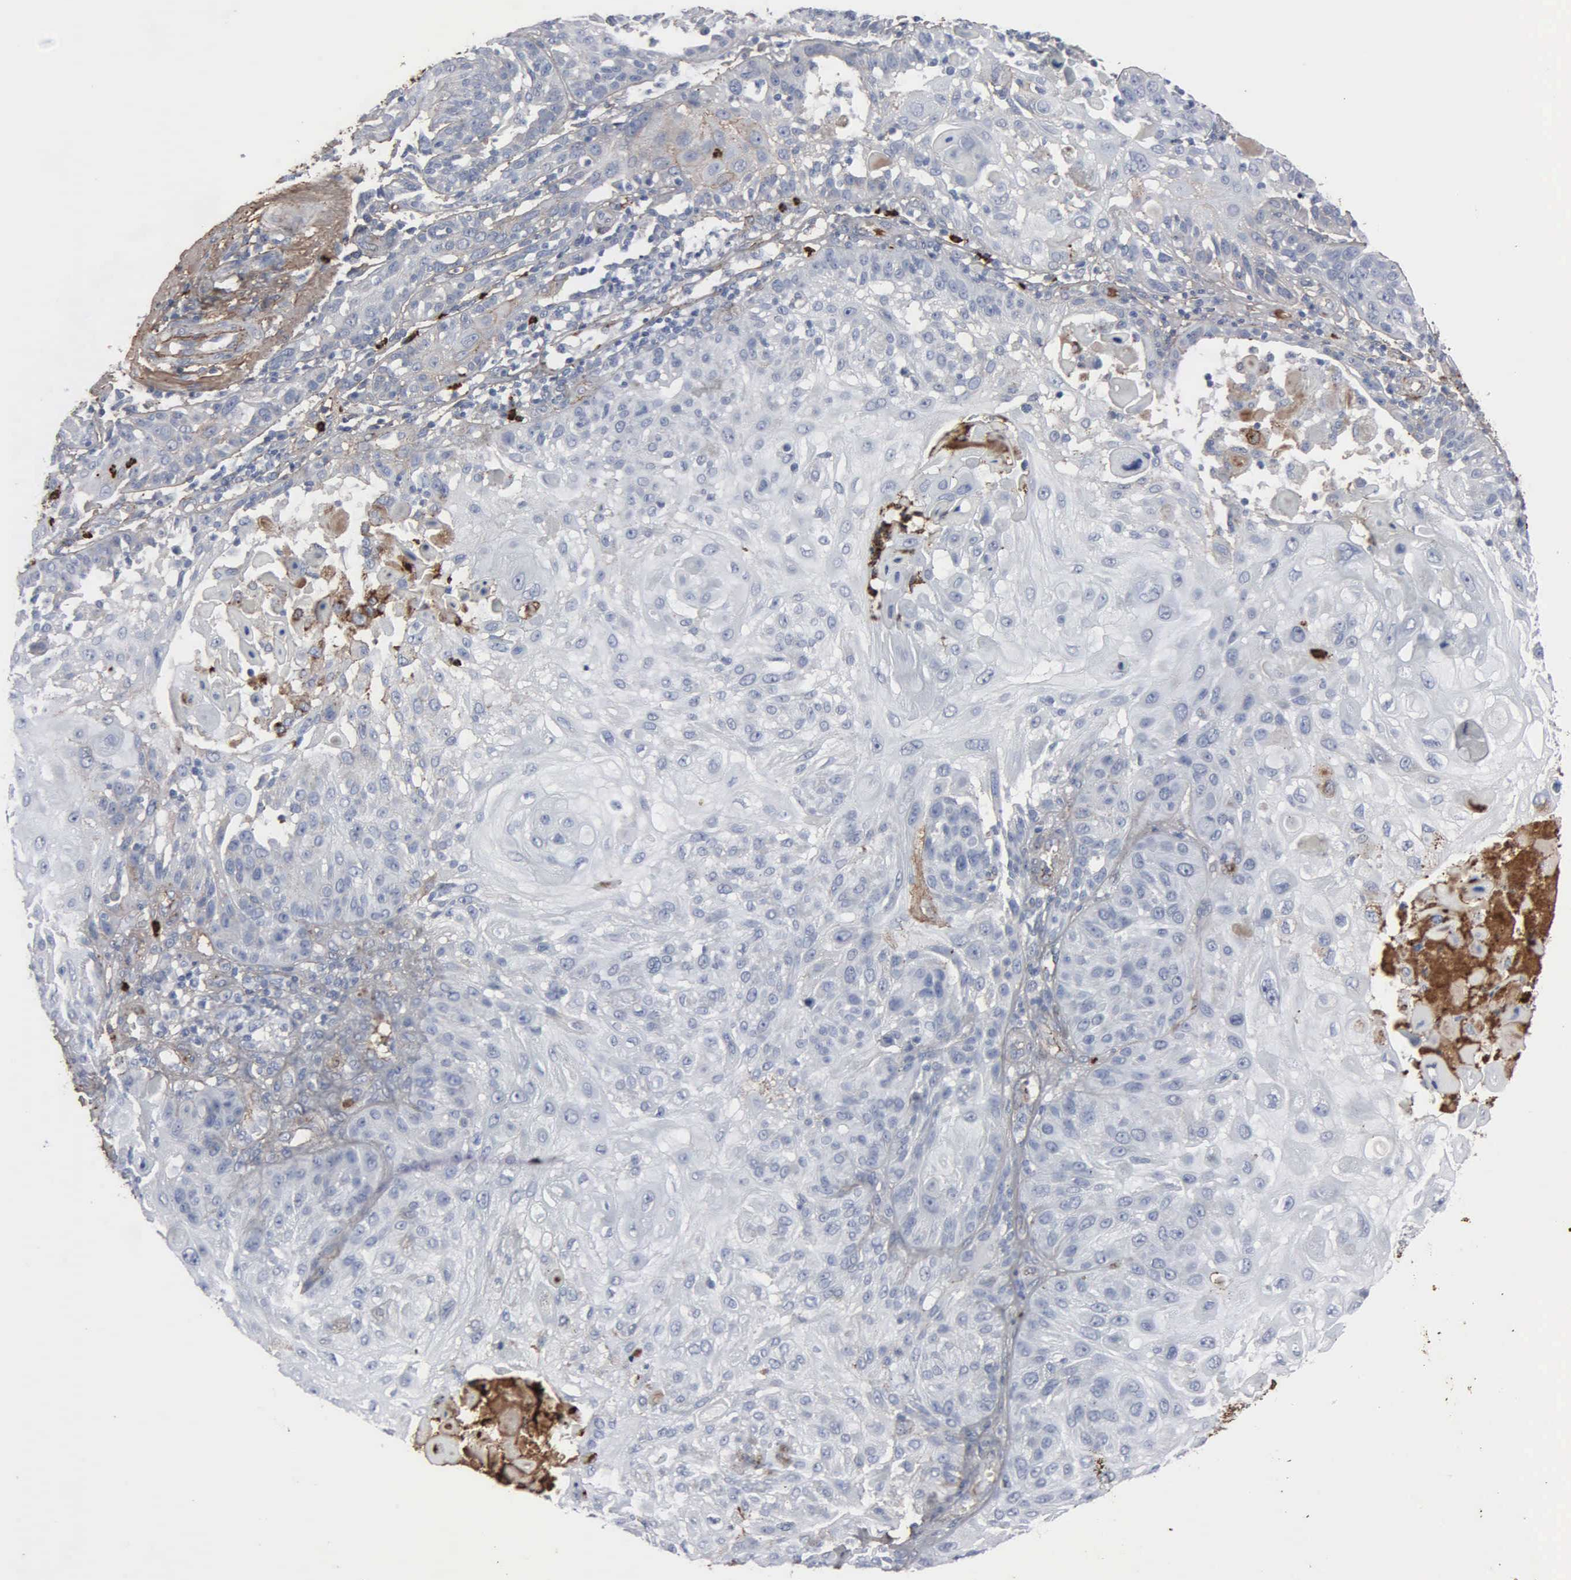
{"staining": {"intensity": "negative", "quantity": "none", "location": "none"}, "tissue": "skin cancer", "cell_type": "Tumor cells", "image_type": "cancer", "snomed": [{"axis": "morphology", "description": "Squamous cell carcinoma, NOS"}, {"axis": "topography", "description": "Skin"}], "caption": "Immunohistochemistry of skin squamous cell carcinoma demonstrates no positivity in tumor cells. Brightfield microscopy of immunohistochemistry stained with DAB (brown) and hematoxylin (blue), captured at high magnification.", "gene": "FN1", "patient": {"sex": "female", "age": 89}}